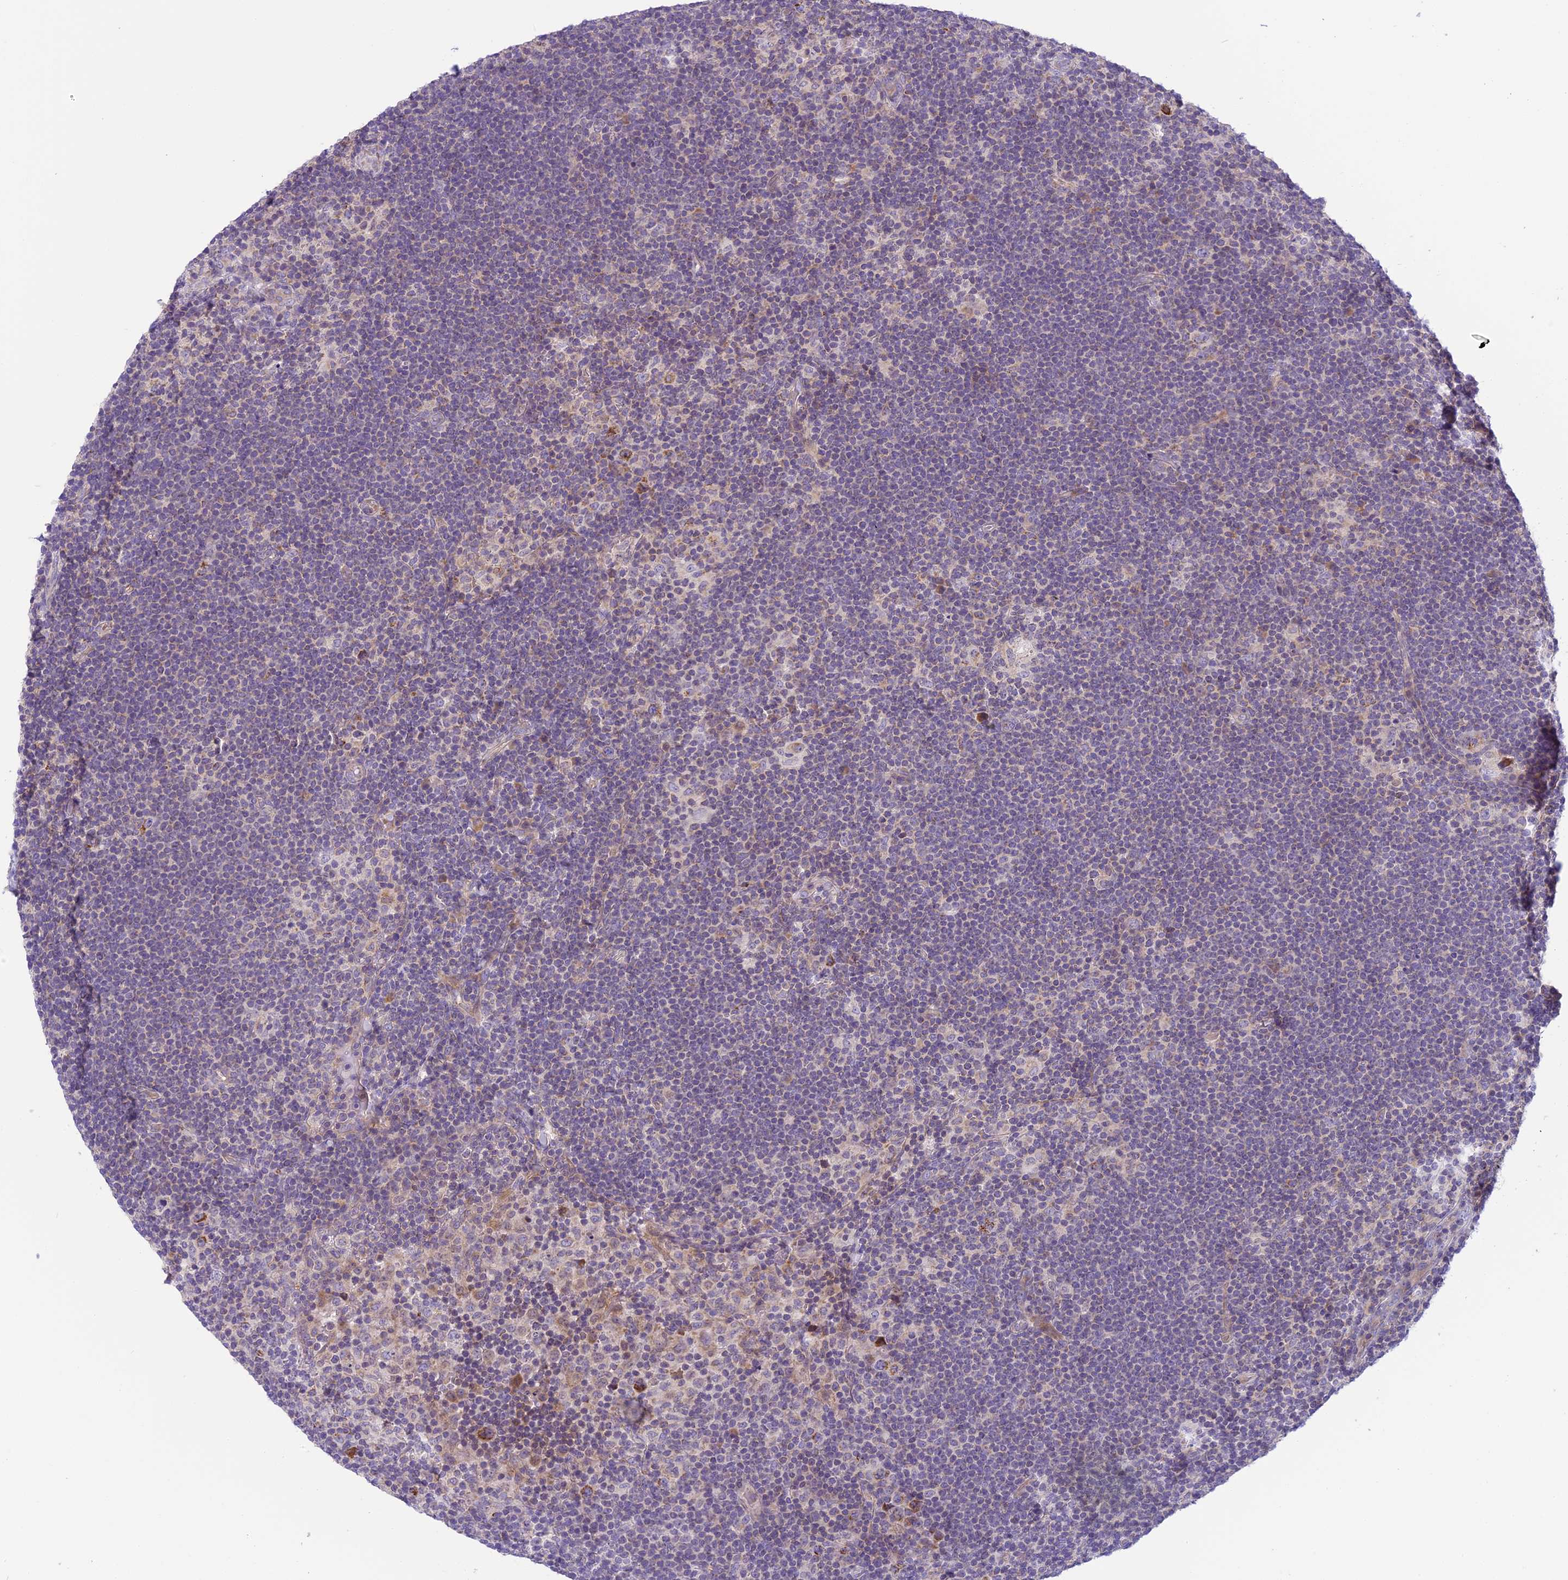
{"staining": {"intensity": "negative", "quantity": "none", "location": "none"}, "tissue": "lymphoma", "cell_type": "Tumor cells", "image_type": "cancer", "snomed": [{"axis": "morphology", "description": "Hodgkin's disease, NOS"}, {"axis": "topography", "description": "Lymph node"}], "caption": "The micrograph exhibits no significant expression in tumor cells of lymphoma. Brightfield microscopy of immunohistochemistry stained with DAB (3,3'-diaminobenzidine) (brown) and hematoxylin (blue), captured at high magnification.", "gene": "ARHGEF37", "patient": {"sex": "female", "age": 57}}